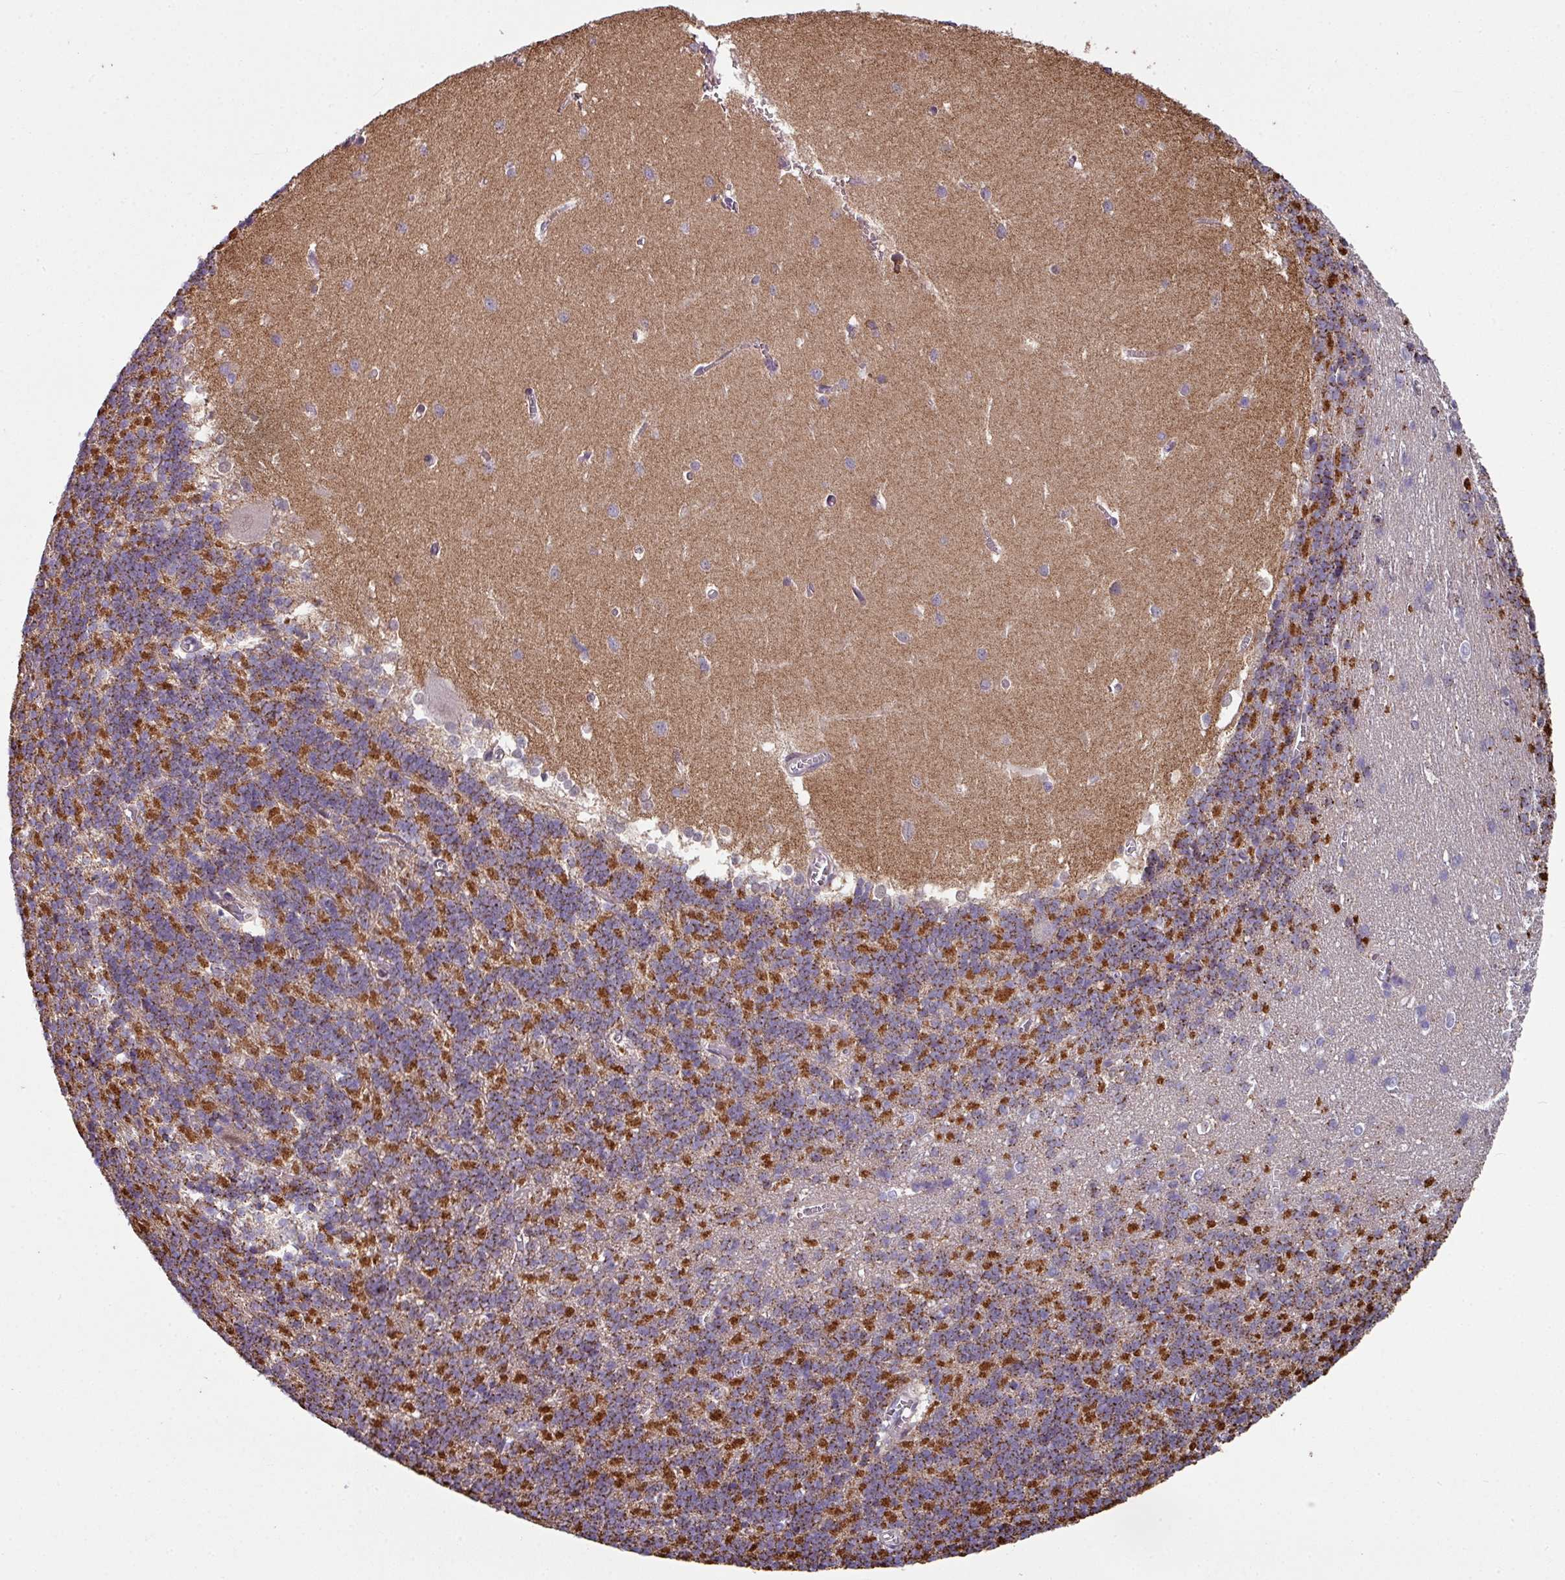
{"staining": {"intensity": "strong", "quantity": "25%-75%", "location": "cytoplasmic/membranous"}, "tissue": "cerebellum", "cell_type": "Cells in granular layer", "image_type": "normal", "snomed": [{"axis": "morphology", "description": "Normal tissue, NOS"}, {"axis": "topography", "description": "Cerebellum"}], "caption": "A photomicrograph showing strong cytoplasmic/membranous staining in approximately 25%-75% of cells in granular layer in normal cerebellum, as visualized by brown immunohistochemical staining.", "gene": "C2orf16", "patient": {"sex": "male", "age": 37}}